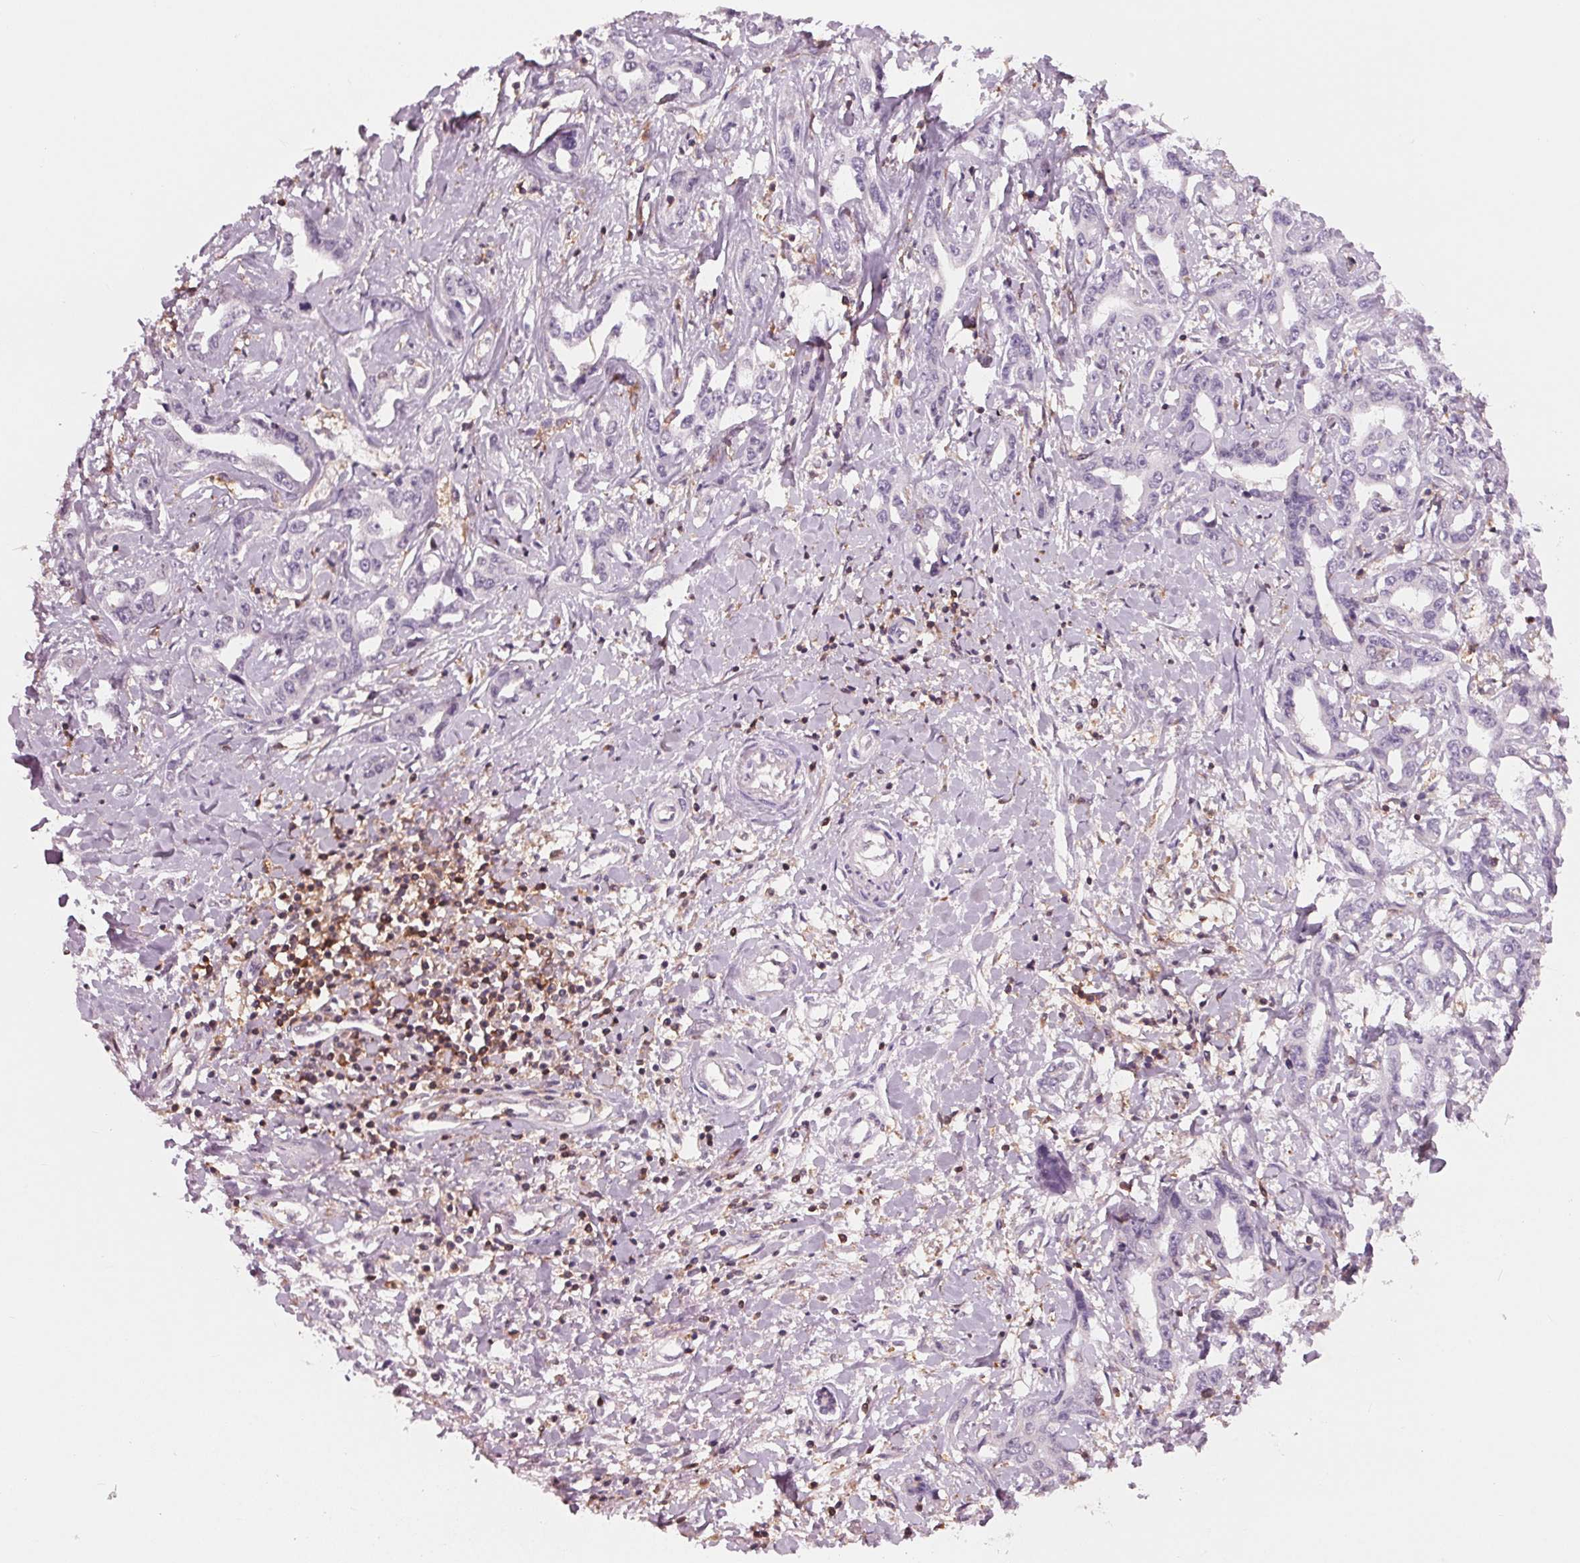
{"staining": {"intensity": "negative", "quantity": "none", "location": "none"}, "tissue": "liver cancer", "cell_type": "Tumor cells", "image_type": "cancer", "snomed": [{"axis": "morphology", "description": "Cholangiocarcinoma"}, {"axis": "topography", "description": "Liver"}], "caption": "Liver cholangiocarcinoma was stained to show a protein in brown. There is no significant expression in tumor cells. (Brightfield microscopy of DAB IHC at high magnification).", "gene": "ARHGAP25", "patient": {"sex": "male", "age": 59}}